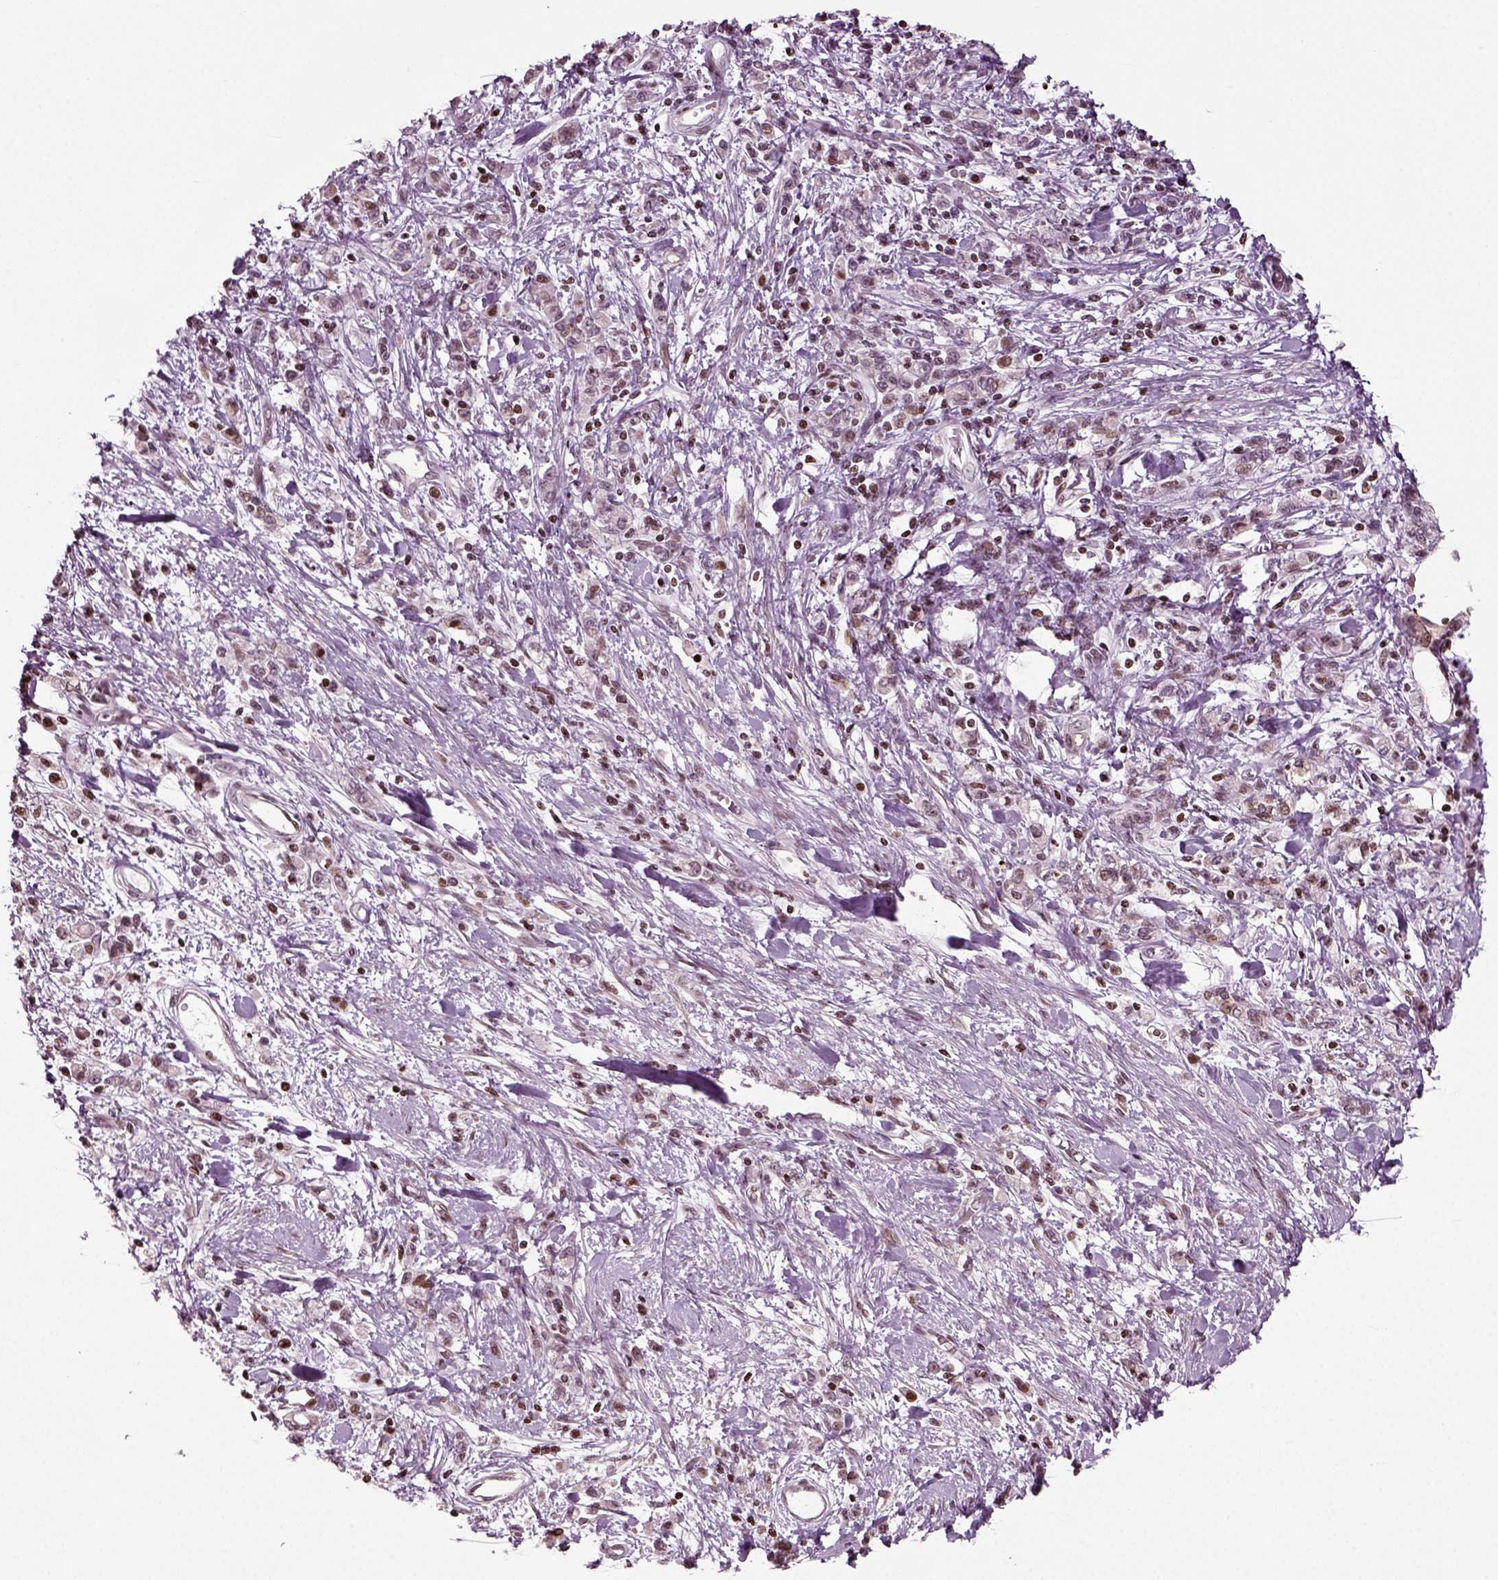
{"staining": {"intensity": "negative", "quantity": "none", "location": "none"}, "tissue": "stomach cancer", "cell_type": "Tumor cells", "image_type": "cancer", "snomed": [{"axis": "morphology", "description": "Adenocarcinoma, NOS"}, {"axis": "topography", "description": "Stomach"}], "caption": "Adenocarcinoma (stomach) stained for a protein using immunohistochemistry (IHC) demonstrates no positivity tumor cells.", "gene": "HEYL", "patient": {"sex": "male", "age": 77}}